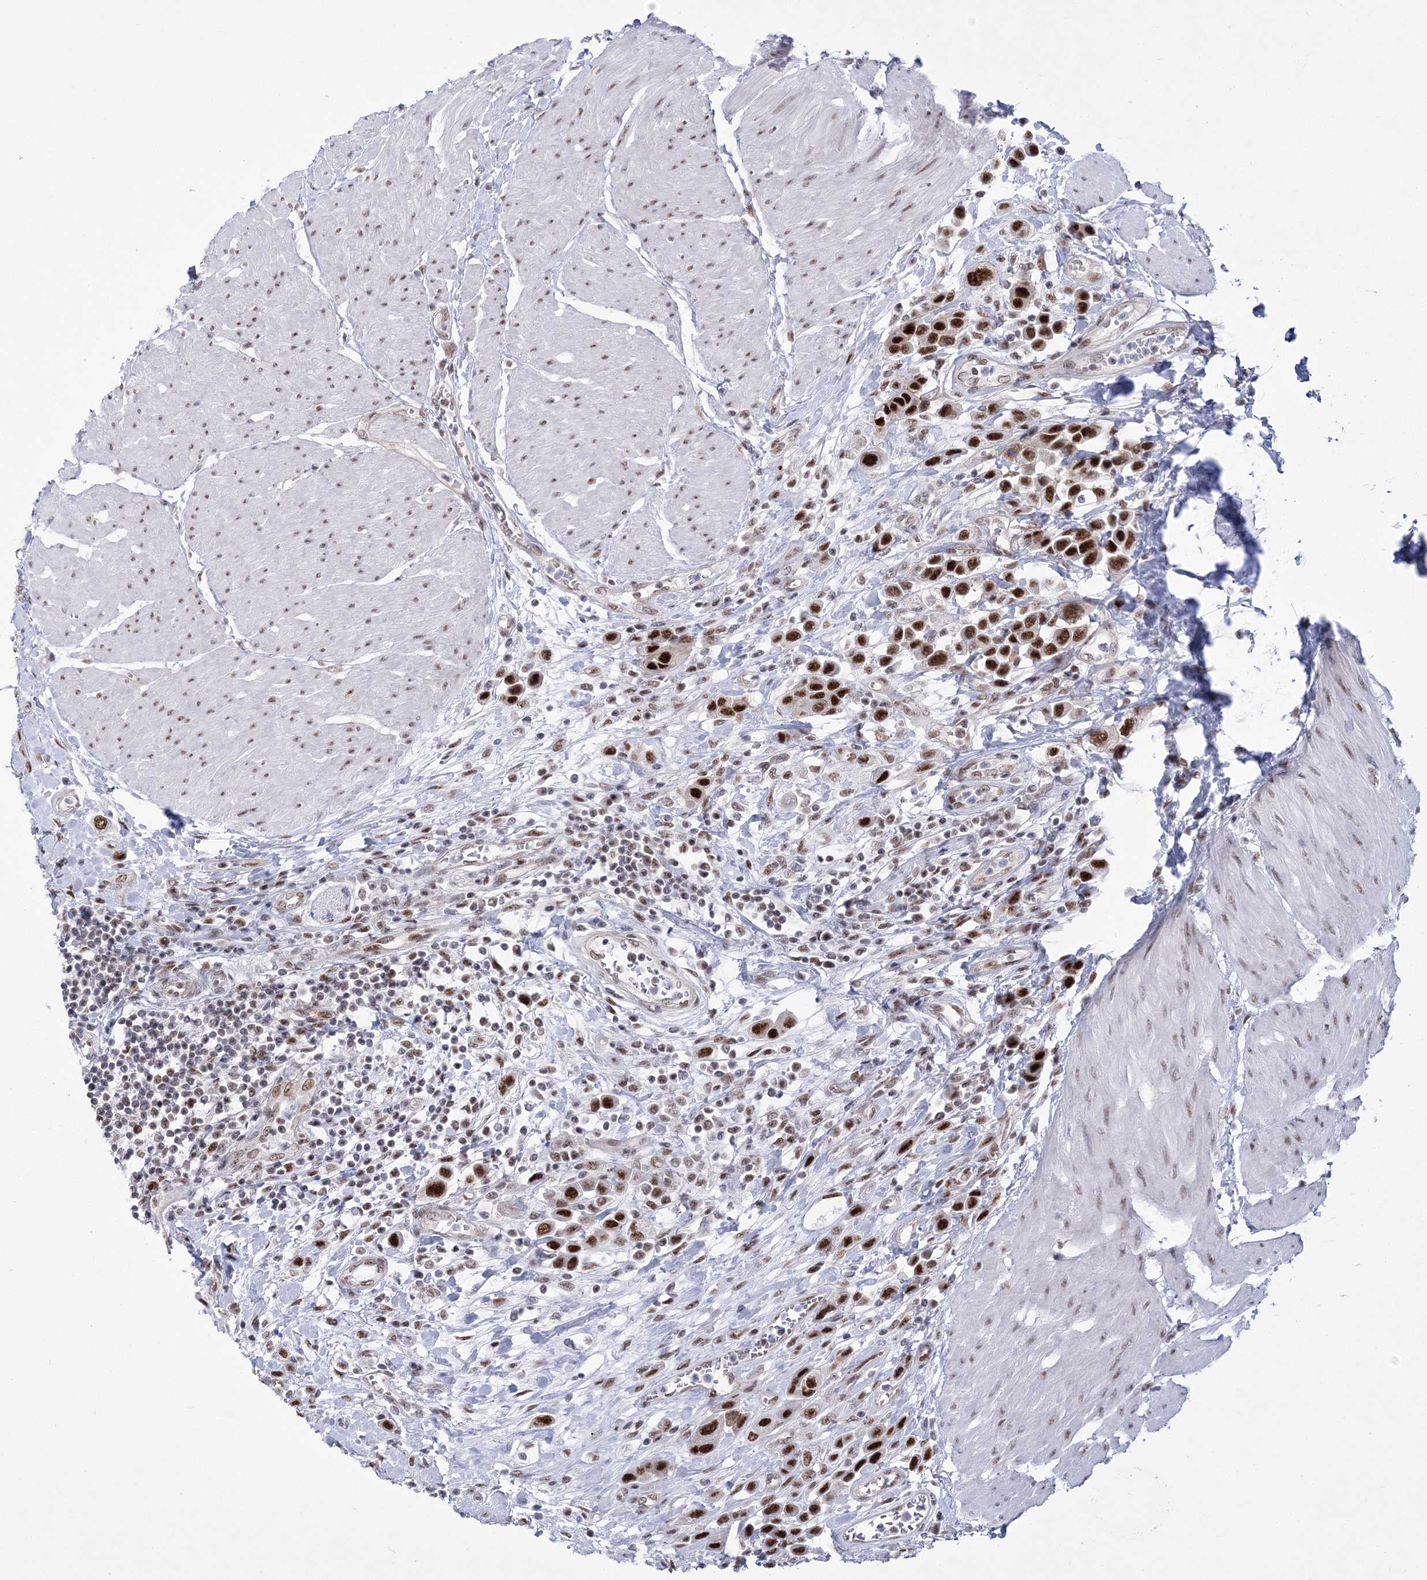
{"staining": {"intensity": "strong", "quantity": ">75%", "location": "nuclear"}, "tissue": "urothelial cancer", "cell_type": "Tumor cells", "image_type": "cancer", "snomed": [{"axis": "morphology", "description": "Urothelial carcinoma, High grade"}, {"axis": "topography", "description": "Urinary bladder"}], "caption": "IHC staining of high-grade urothelial carcinoma, which demonstrates high levels of strong nuclear positivity in approximately >75% of tumor cells indicating strong nuclear protein staining. The staining was performed using DAB (3,3'-diaminobenzidine) (brown) for protein detection and nuclei were counterstained in hematoxylin (blue).", "gene": "NSUN2", "patient": {"sex": "male", "age": 50}}